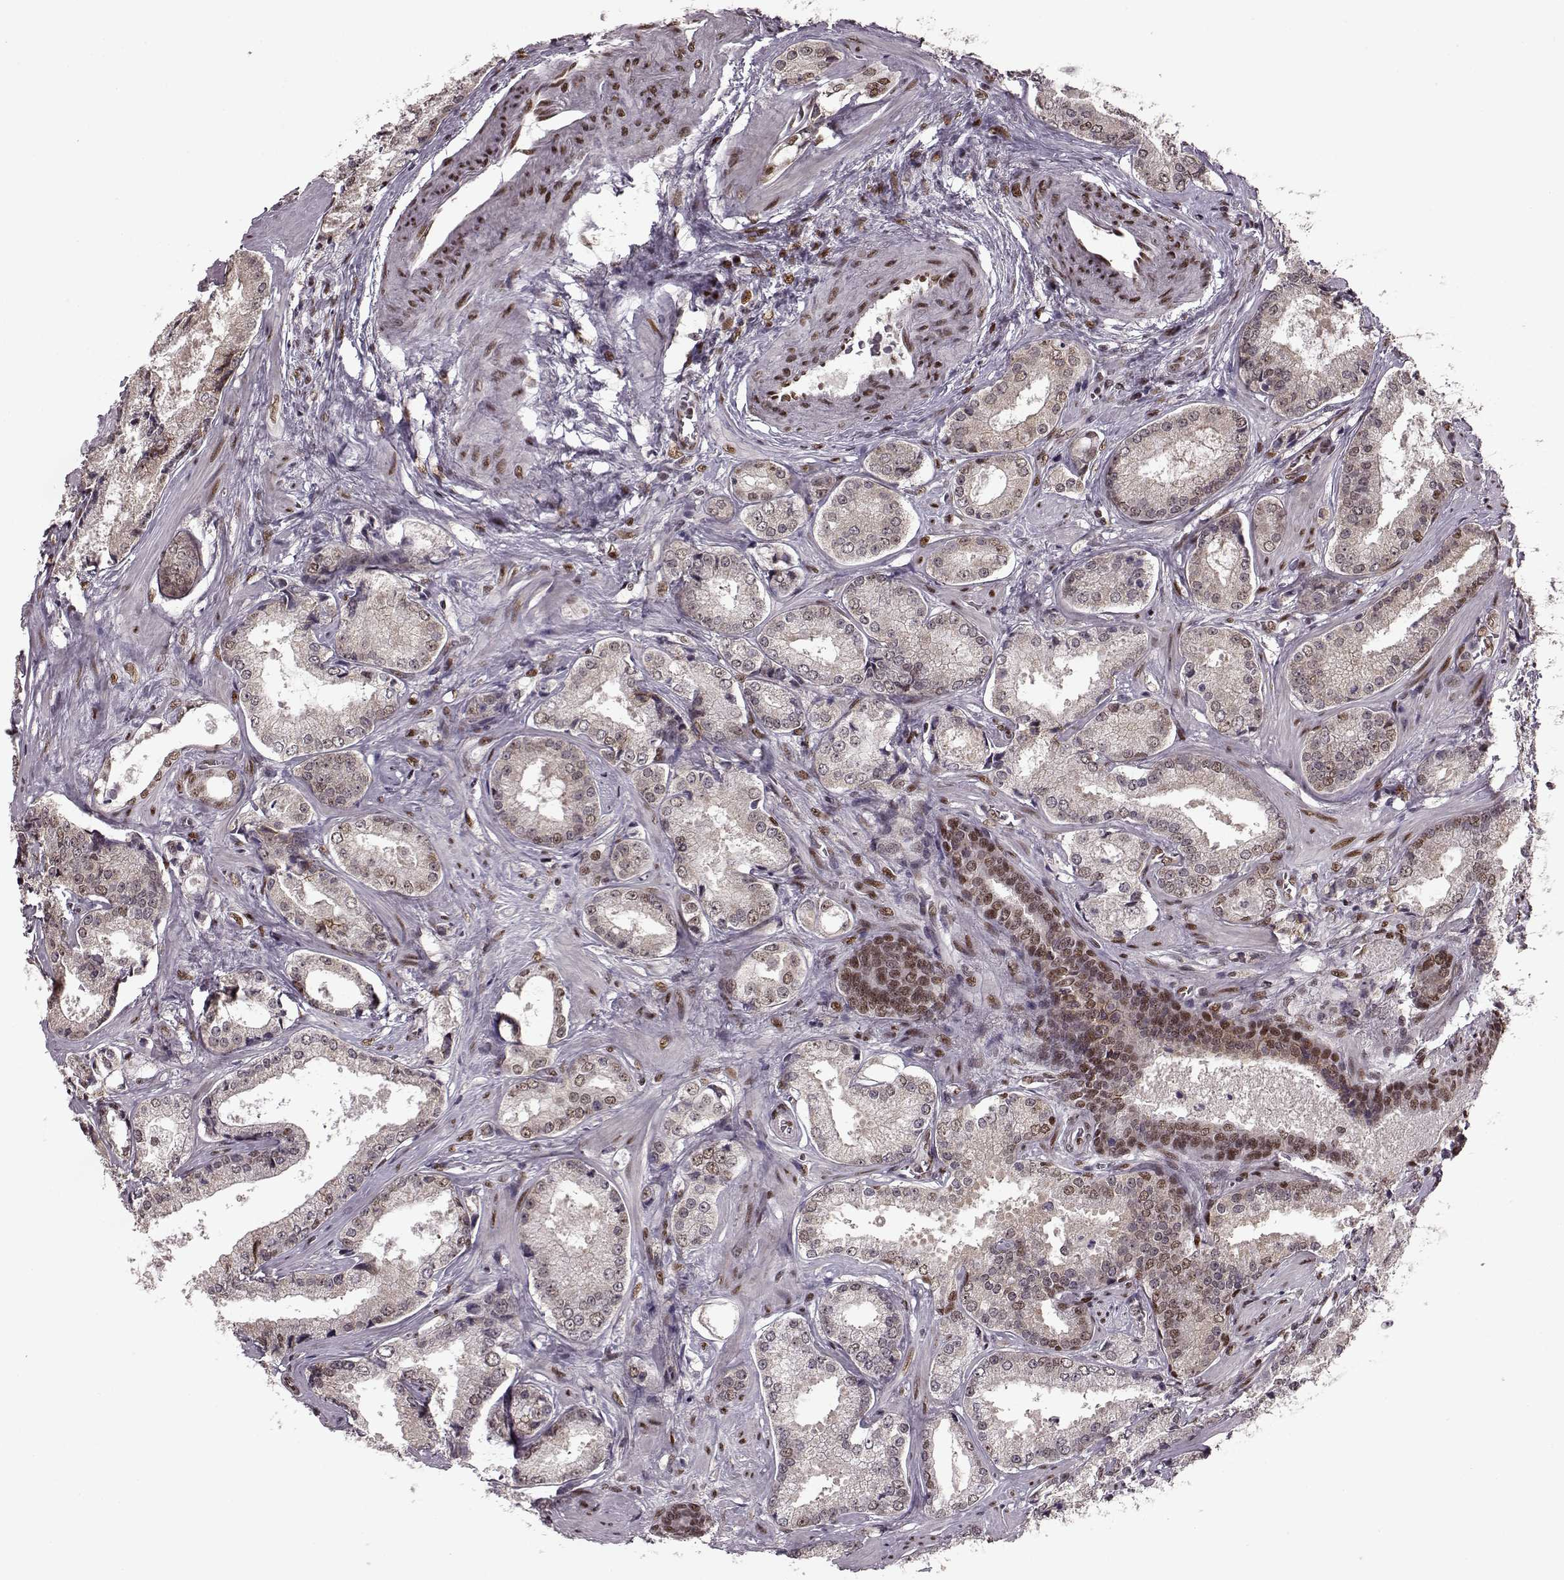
{"staining": {"intensity": "moderate", "quantity": "<25%", "location": "nuclear"}, "tissue": "prostate cancer", "cell_type": "Tumor cells", "image_type": "cancer", "snomed": [{"axis": "morphology", "description": "Adenocarcinoma, Low grade"}, {"axis": "topography", "description": "Prostate"}], "caption": "A high-resolution micrograph shows immunohistochemistry (IHC) staining of adenocarcinoma (low-grade) (prostate), which demonstrates moderate nuclear staining in about <25% of tumor cells.", "gene": "FTO", "patient": {"sex": "male", "age": 56}}